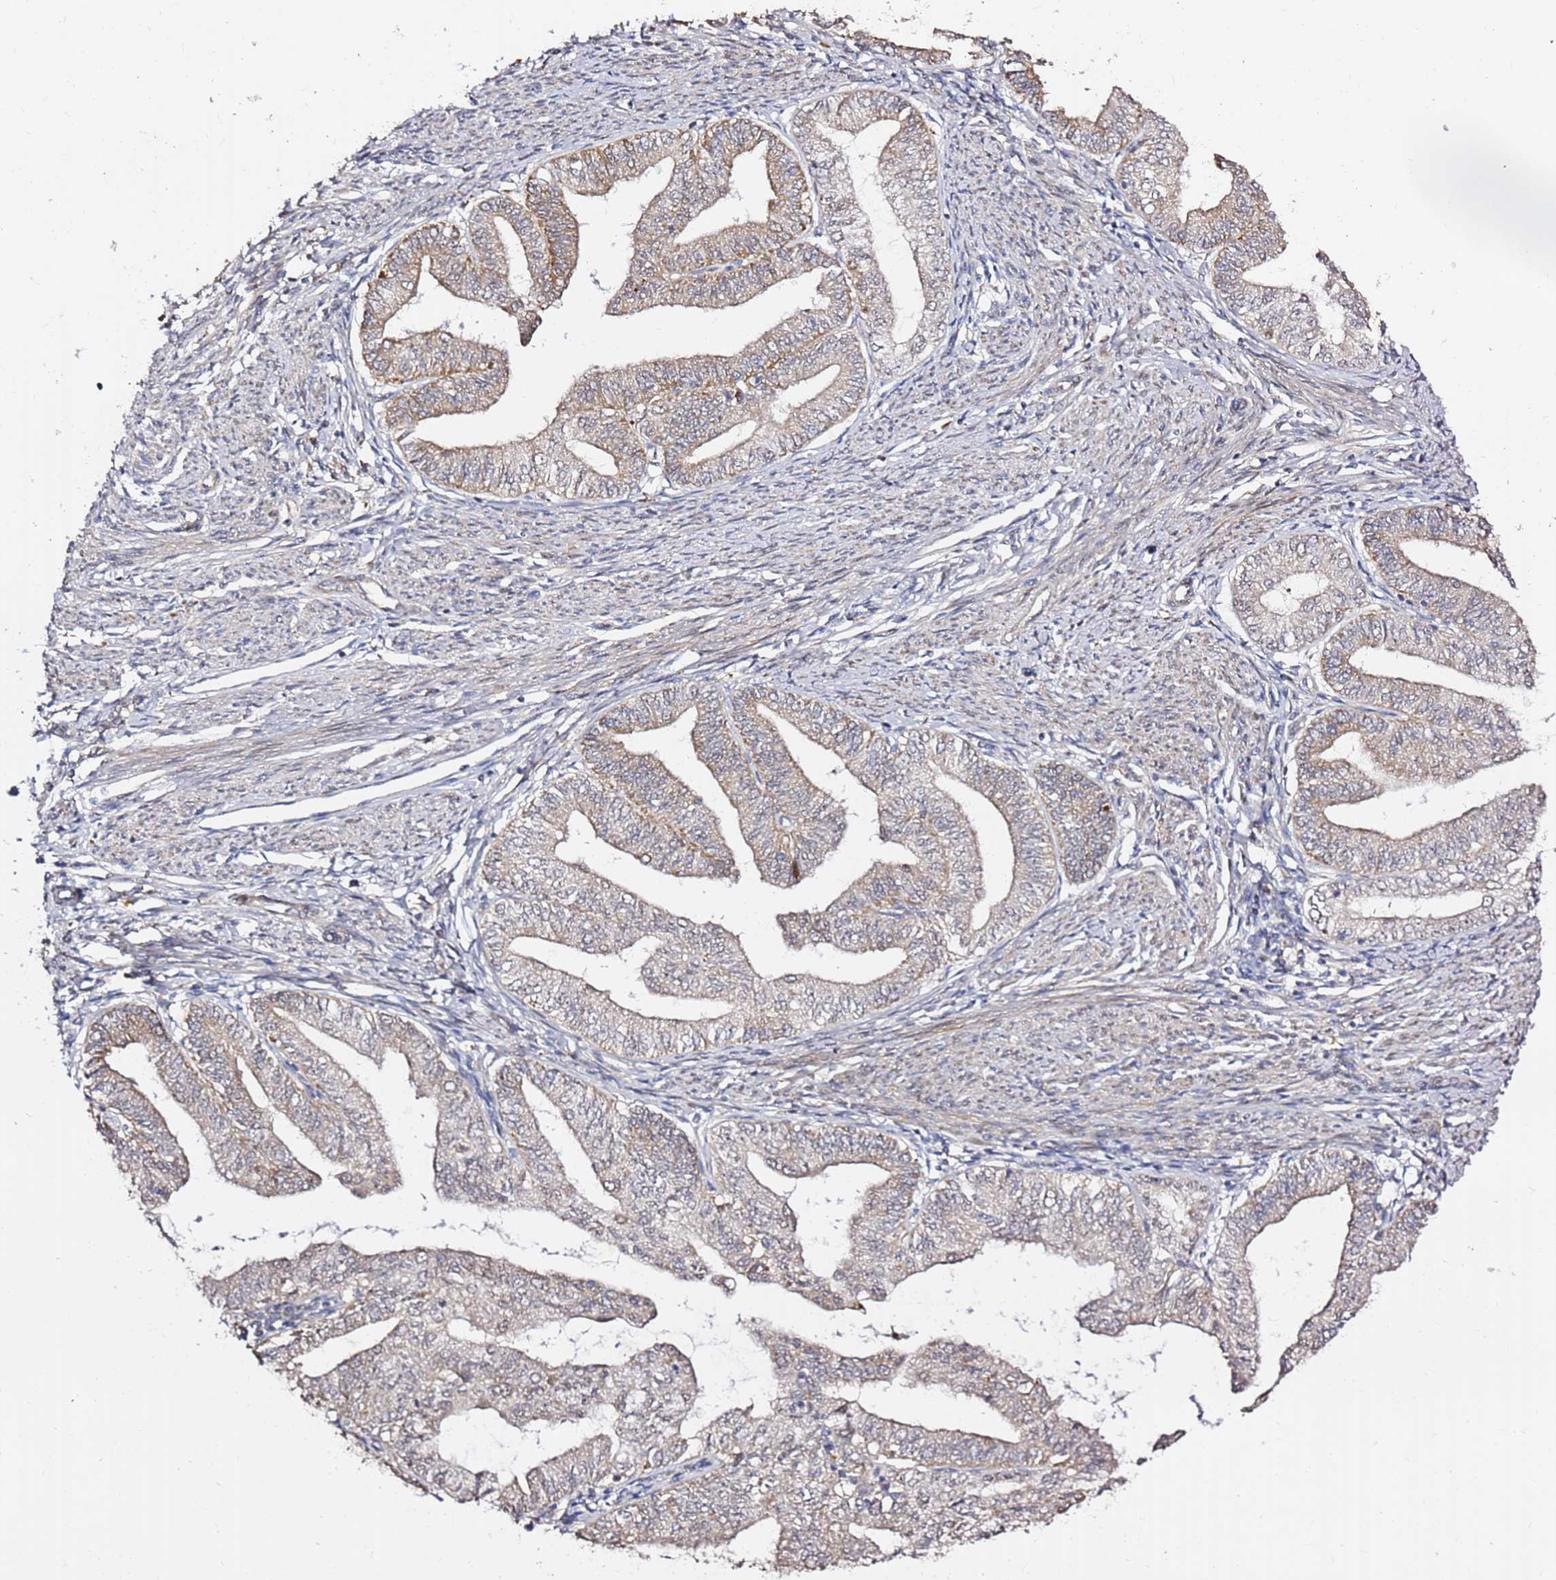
{"staining": {"intensity": "moderate", "quantity": "<25%", "location": "cytoplasmic/membranous"}, "tissue": "endometrial cancer", "cell_type": "Tumor cells", "image_type": "cancer", "snomed": [{"axis": "morphology", "description": "Adenocarcinoma, NOS"}, {"axis": "topography", "description": "Endometrium"}], "caption": "Immunohistochemistry (IHC) micrograph of neoplastic tissue: human endometrial cancer stained using immunohistochemistry reveals low levels of moderate protein expression localized specifically in the cytoplasmic/membranous of tumor cells, appearing as a cytoplasmic/membranous brown color.", "gene": "KIF25", "patient": {"sex": "female", "age": 66}}